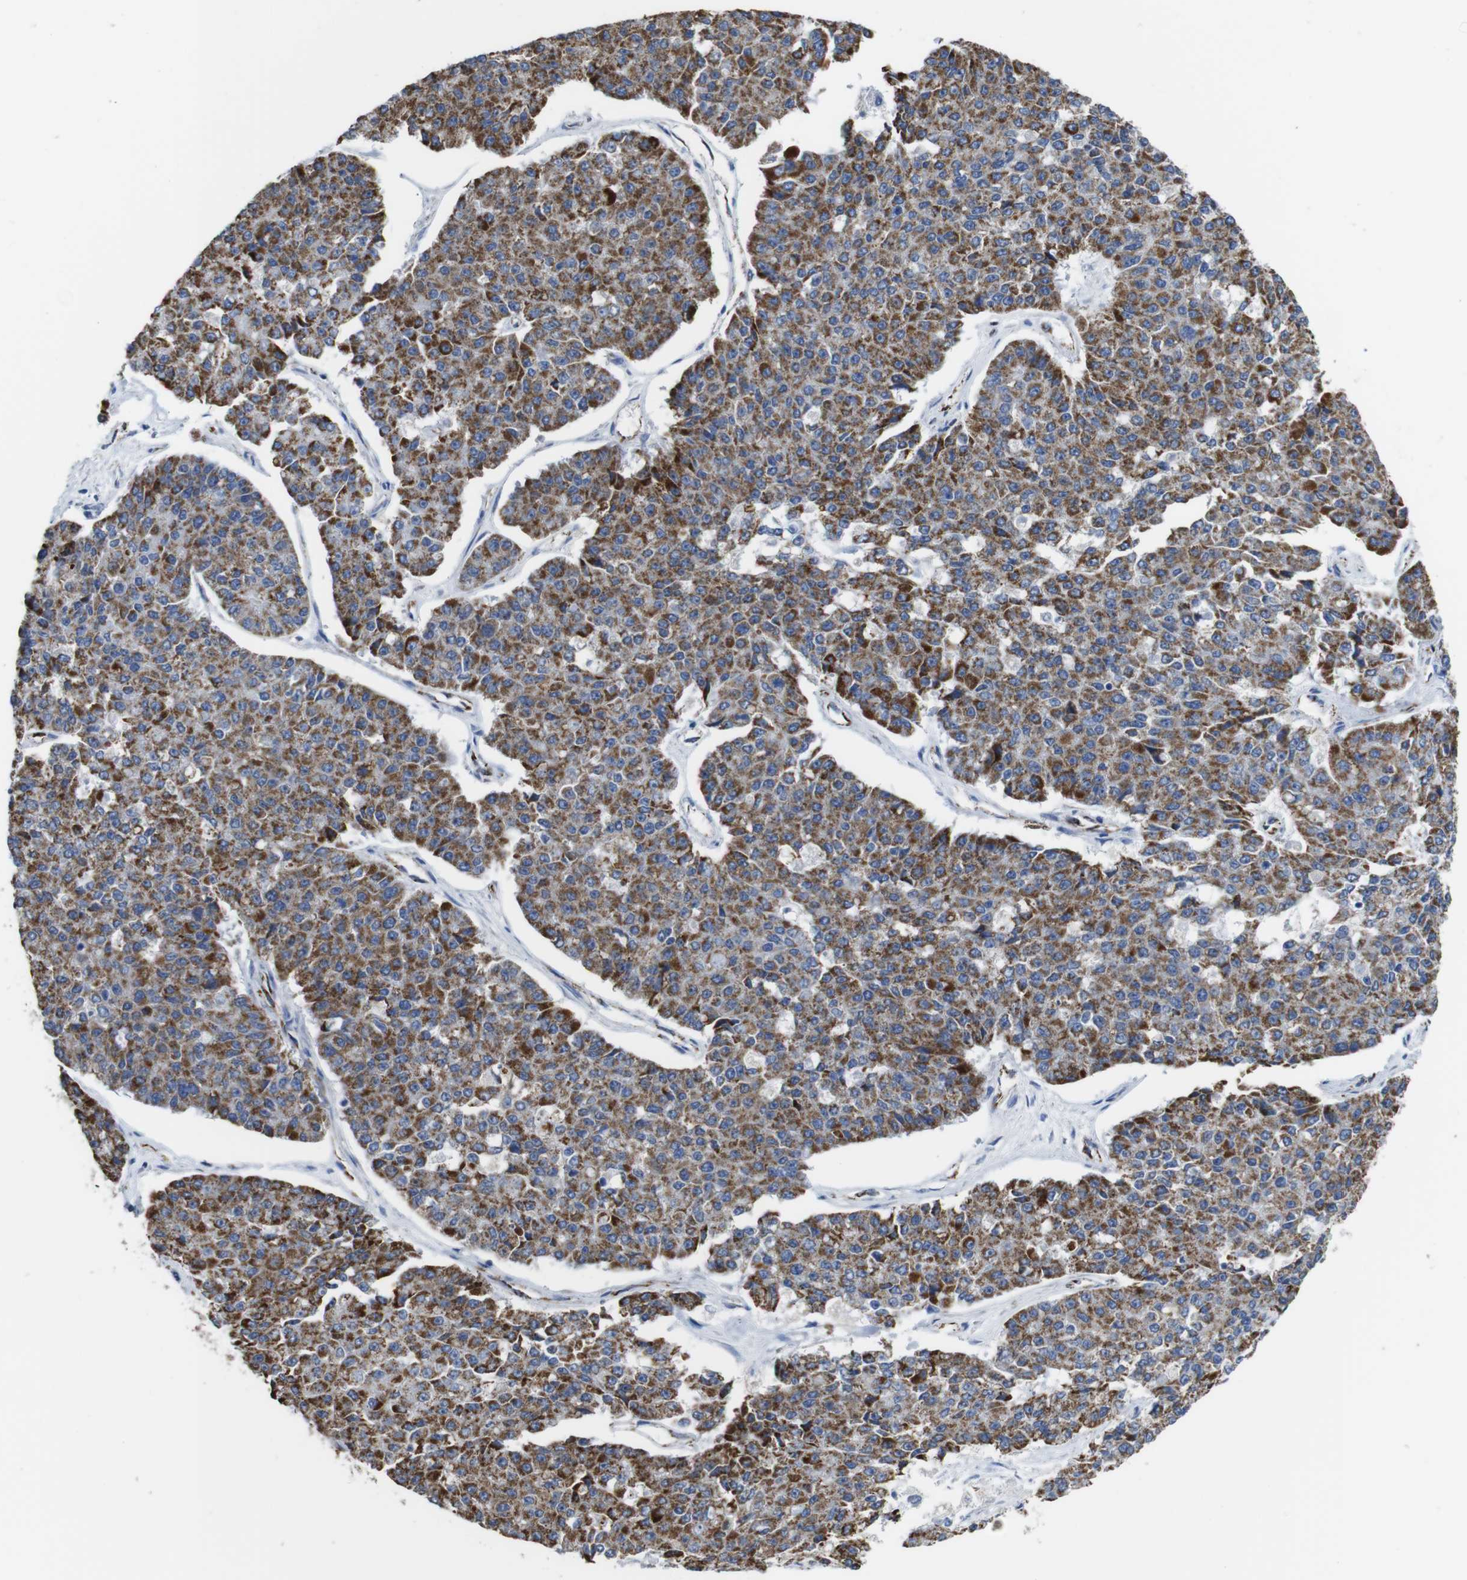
{"staining": {"intensity": "strong", "quantity": "25%-75%", "location": "cytoplasmic/membranous"}, "tissue": "pancreatic cancer", "cell_type": "Tumor cells", "image_type": "cancer", "snomed": [{"axis": "morphology", "description": "Adenocarcinoma, NOS"}, {"axis": "topography", "description": "Pancreas"}], "caption": "Immunohistochemistry of human pancreatic cancer (adenocarcinoma) reveals high levels of strong cytoplasmic/membranous expression in approximately 25%-75% of tumor cells.", "gene": "MAOA", "patient": {"sex": "male", "age": 50}}